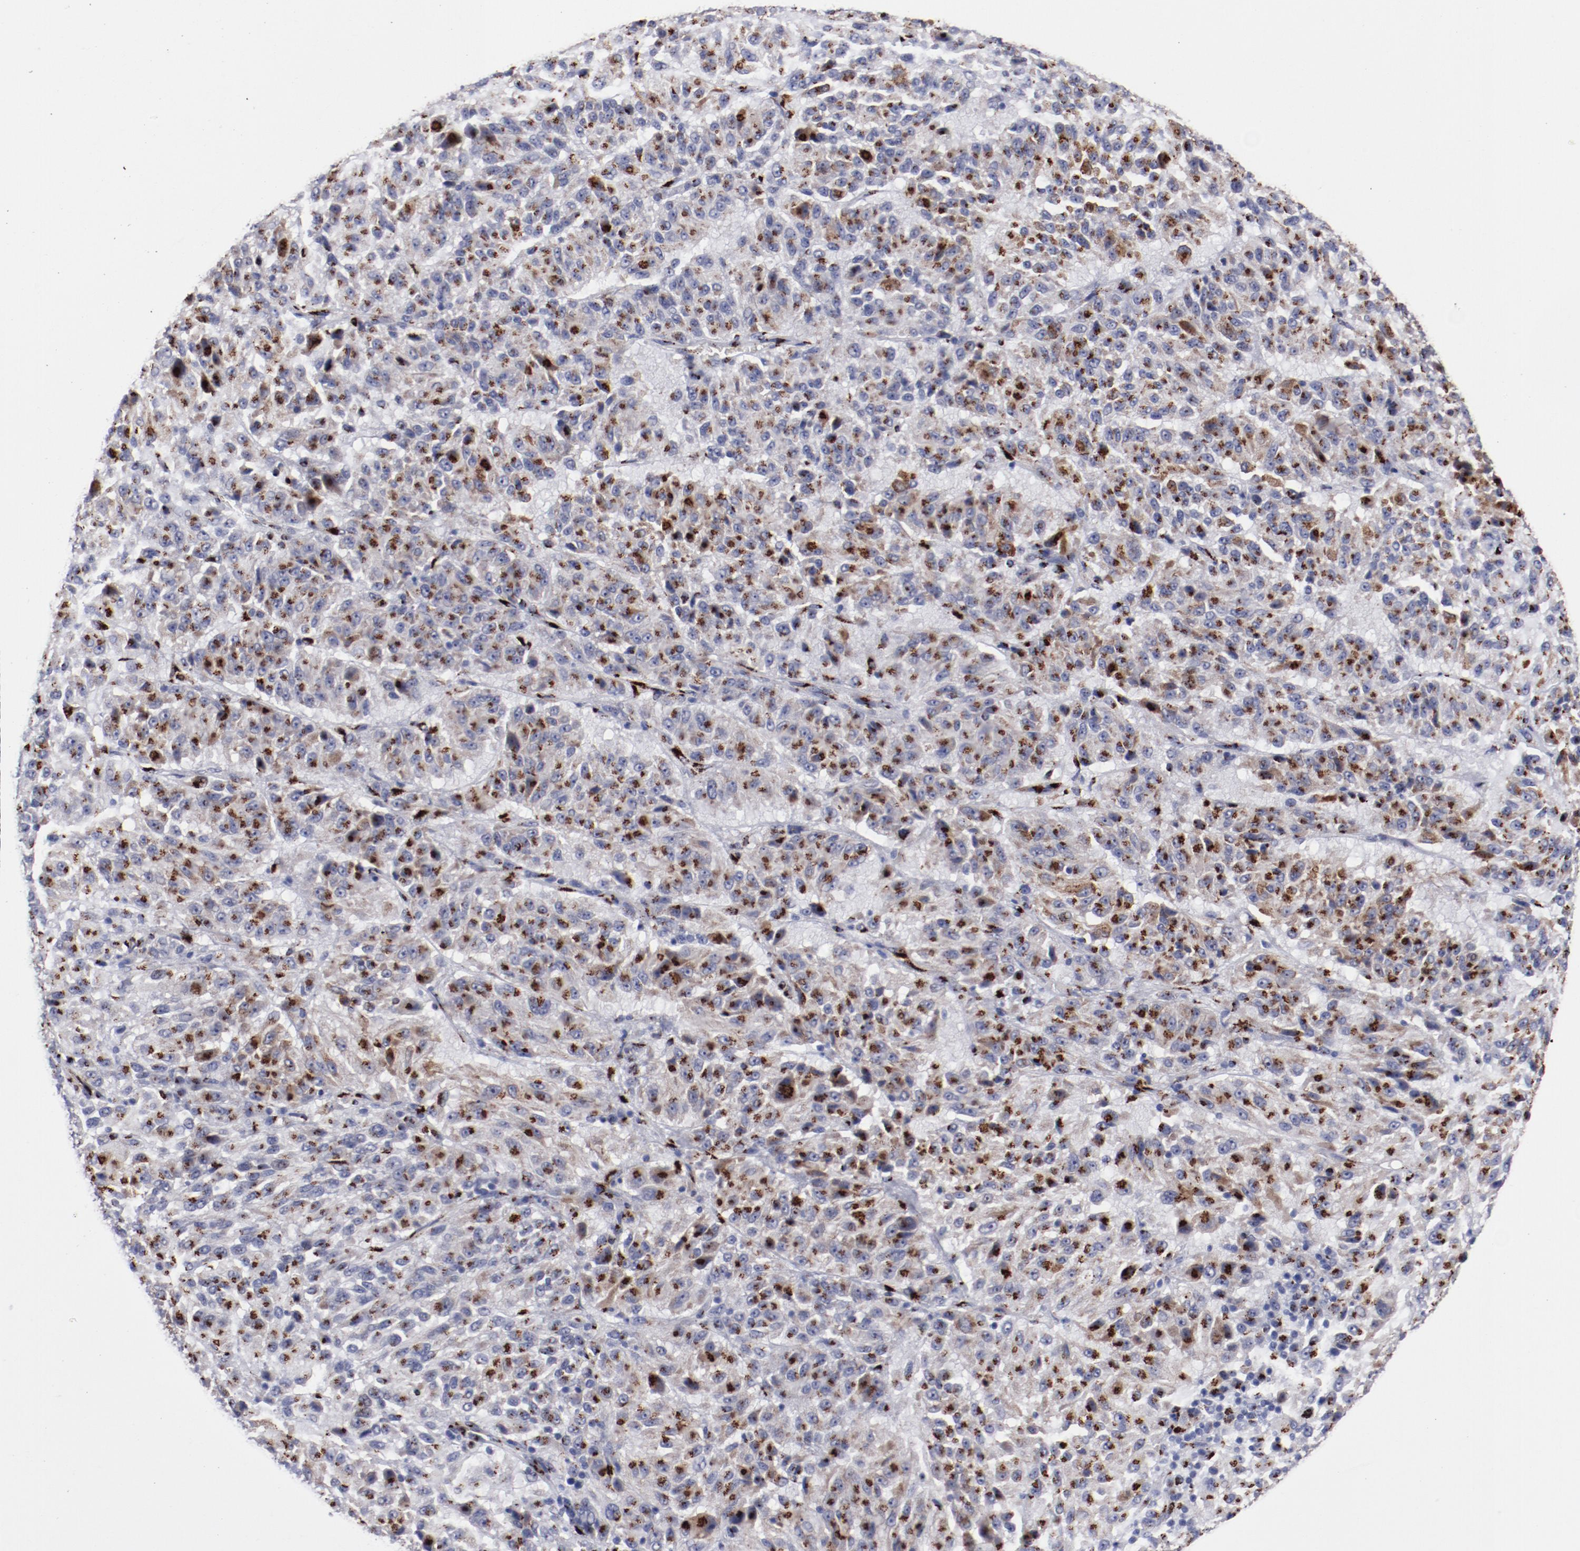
{"staining": {"intensity": "strong", "quantity": ">75%", "location": "cytoplasmic/membranous"}, "tissue": "melanoma", "cell_type": "Tumor cells", "image_type": "cancer", "snomed": [{"axis": "morphology", "description": "Malignant melanoma, Metastatic site"}, {"axis": "topography", "description": "Lung"}], "caption": "About >75% of tumor cells in human malignant melanoma (metastatic site) display strong cytoplasmic/membranous protein positivity as visualized by brown immunohistochemical staining.", "gene": "GOLIM4", "patient": {"sex": "male", "age": 64}}